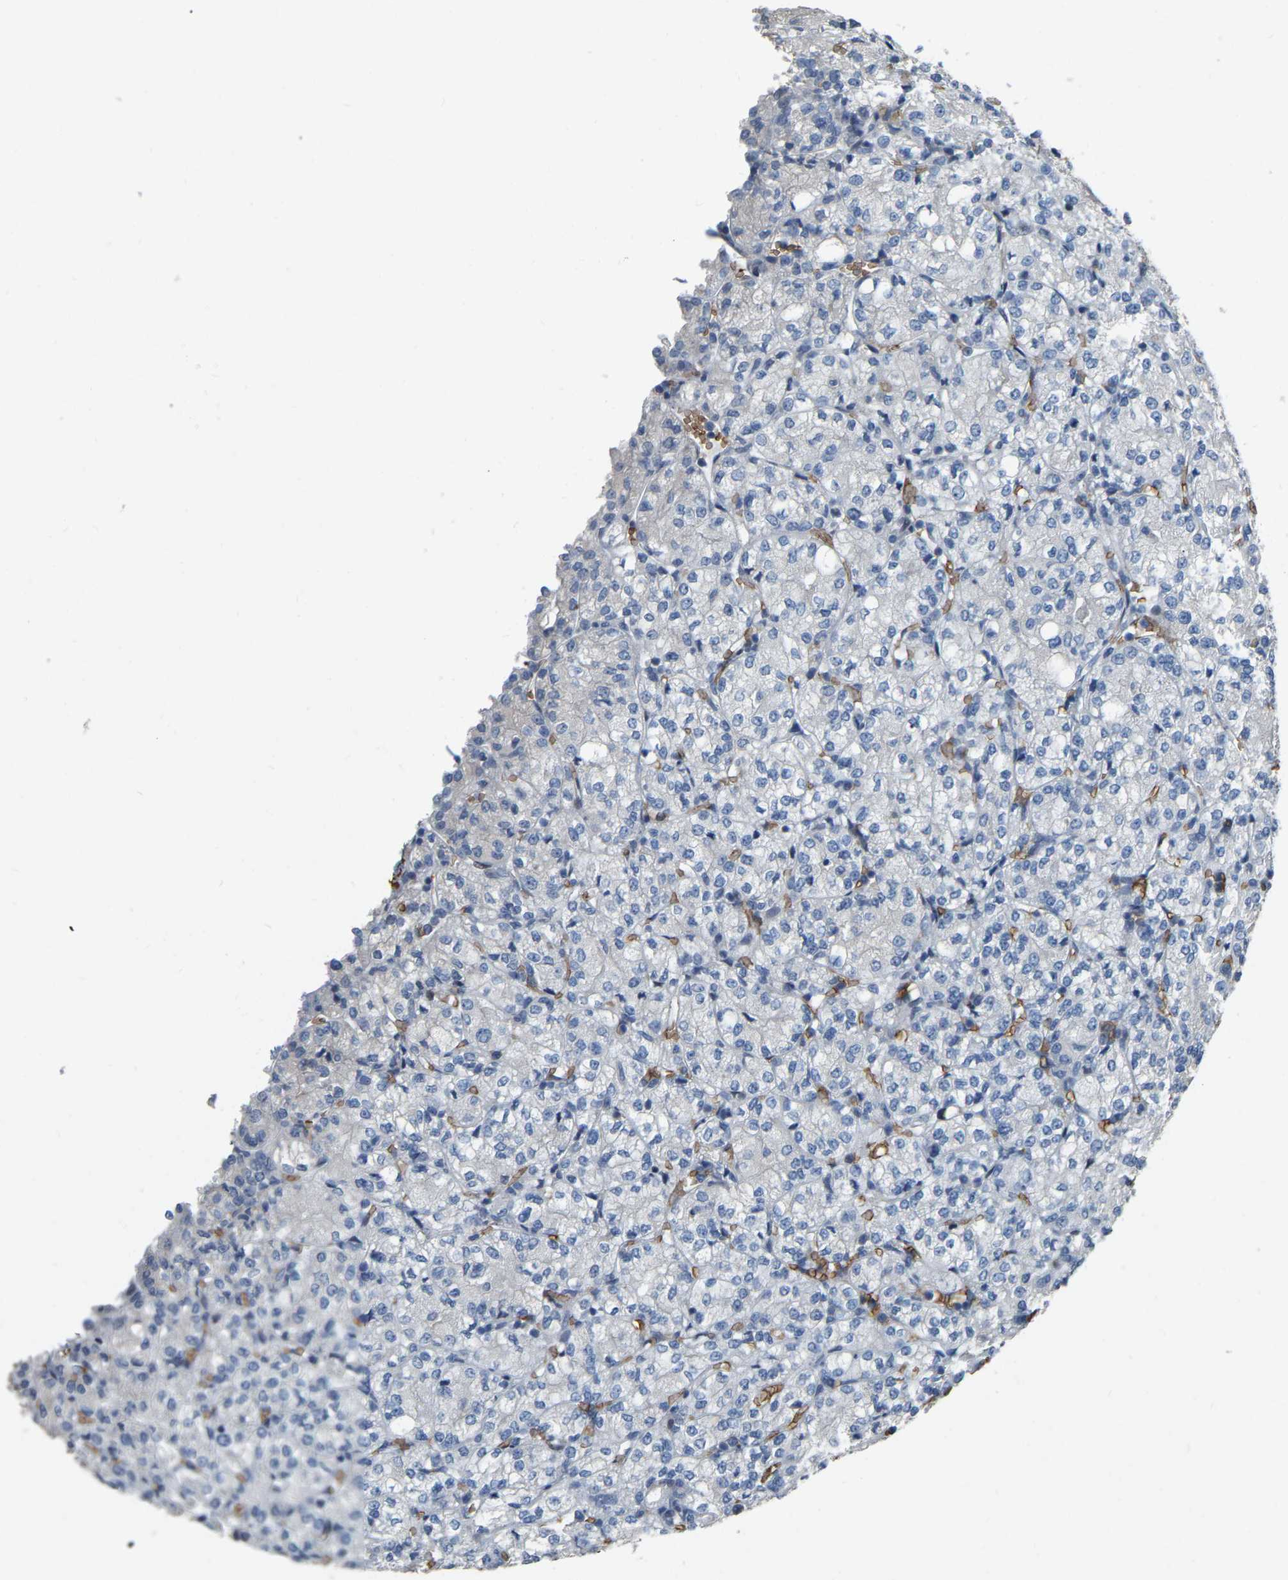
{"staining": {"intensity": "negative", "quantity": "none", "location": "none"}, "tissue": "renal cancer", "cell_type": "Tumor cells", "image_type": "cancer", "snomed": [{"axis": "morphology", "description": "Adenocarcinoma, NOS"}, {"axis": "topography", "description": "Kidney"}], "caption": "Immunohistochemical staining of human renal cancer (adenocarcinoma) shows no significant expression in tumor cells.", "gene": "CFAP298", "patient": {"sex": "male", "age": 77}}